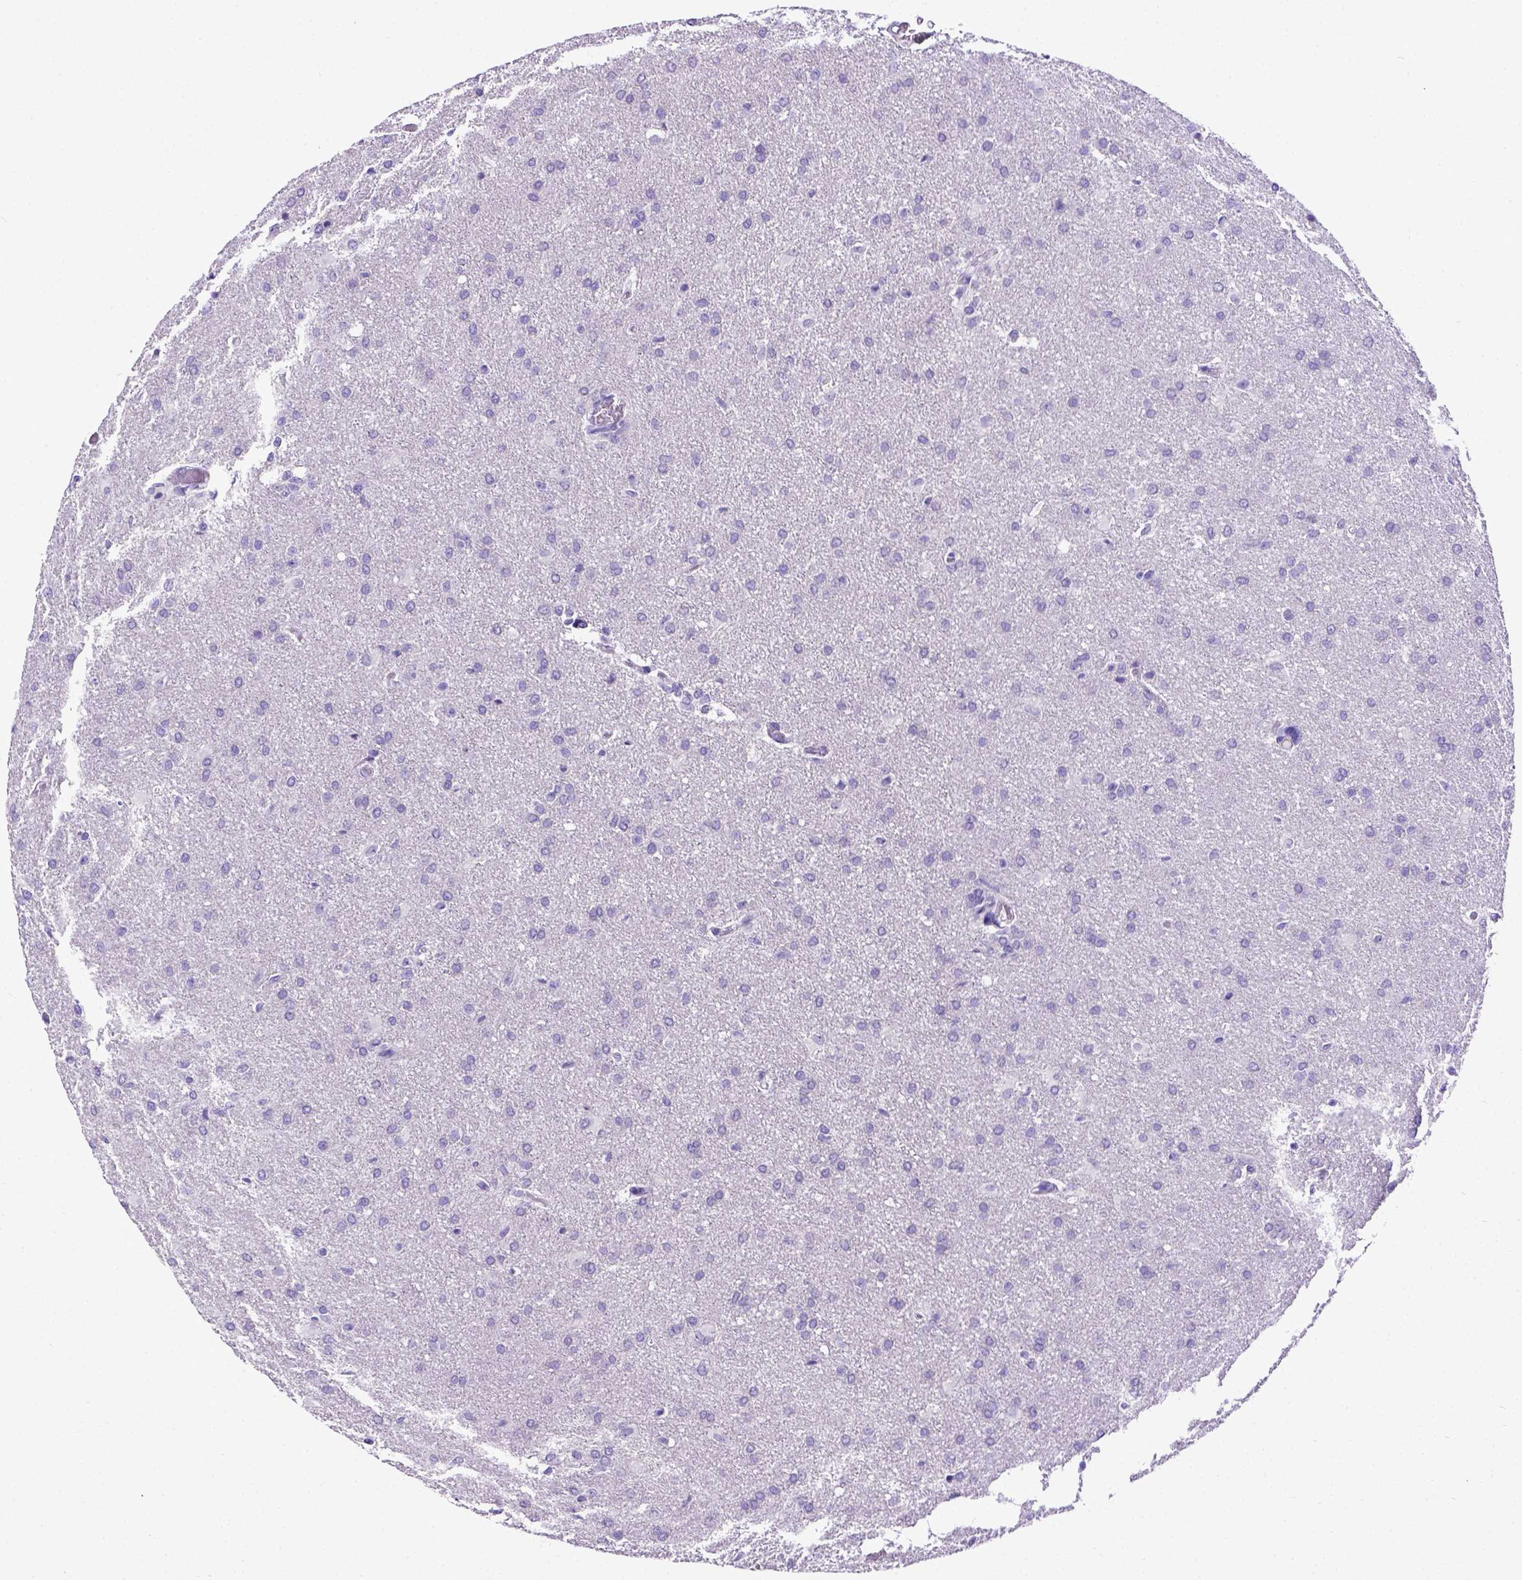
{"staining": {"intensity": "negative", "quantity": "none", "location": "none"}, "tissue": "glioma", "cell_type": "Tumor cells", "image_type": "cancer", "snomed": [{"axis": "morphology", "description": "Glioma, malignant, High grade"}, {"axis": "topography", "description": "Brain"}], "caption": "High power microscopy micrograph of an immunohistochemistry (IHC) photomicrograph of malignant glioma (high-grade), revealing no significant staining in tumor cells.", "gene": "ESR1", "patient": {"sex": "male", "age": 68}}